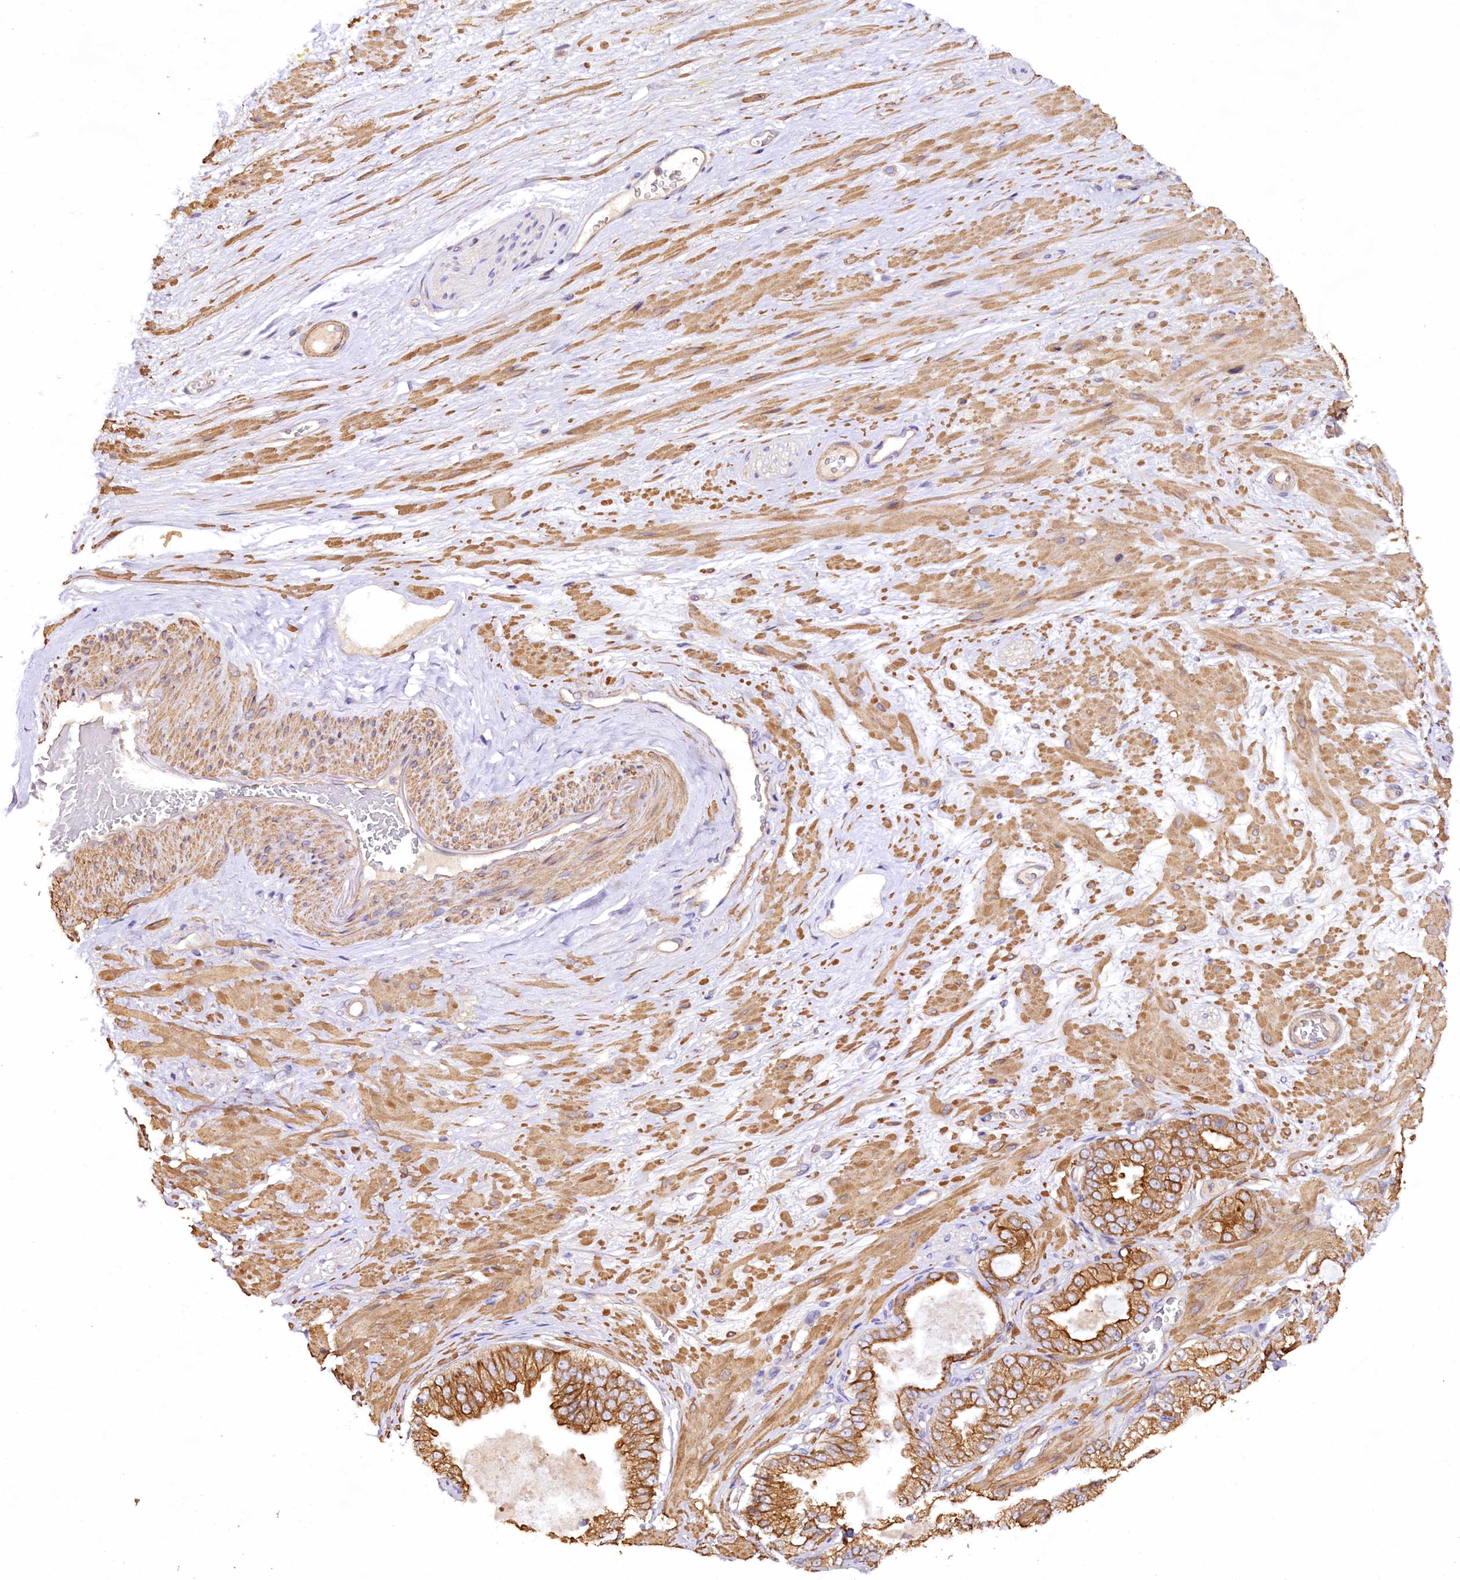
{"staining": {"intensity": "negative", "quantity": "none", "location": "none"}, "tissue": "adipose tissue", "cell_type": "Adipocytes", "image_type": "normal", "snomed": [{"axis": "morphology", "description": "Normal tissue, NOS"}, {"axis": "morphology", "description": "Adenocarcinoma, Low grade"}, {"axis": "topography", "description": "Prostate"}, {"axis": "topography", "description": "Peripheral nerve tissue"}], "caption": "Immunohistochemical staining of benign adipose tissue demonstrates no significant expression in adipocytes.", "gene": "VPS11", "patient": {"sex": "male", "age": 63}}